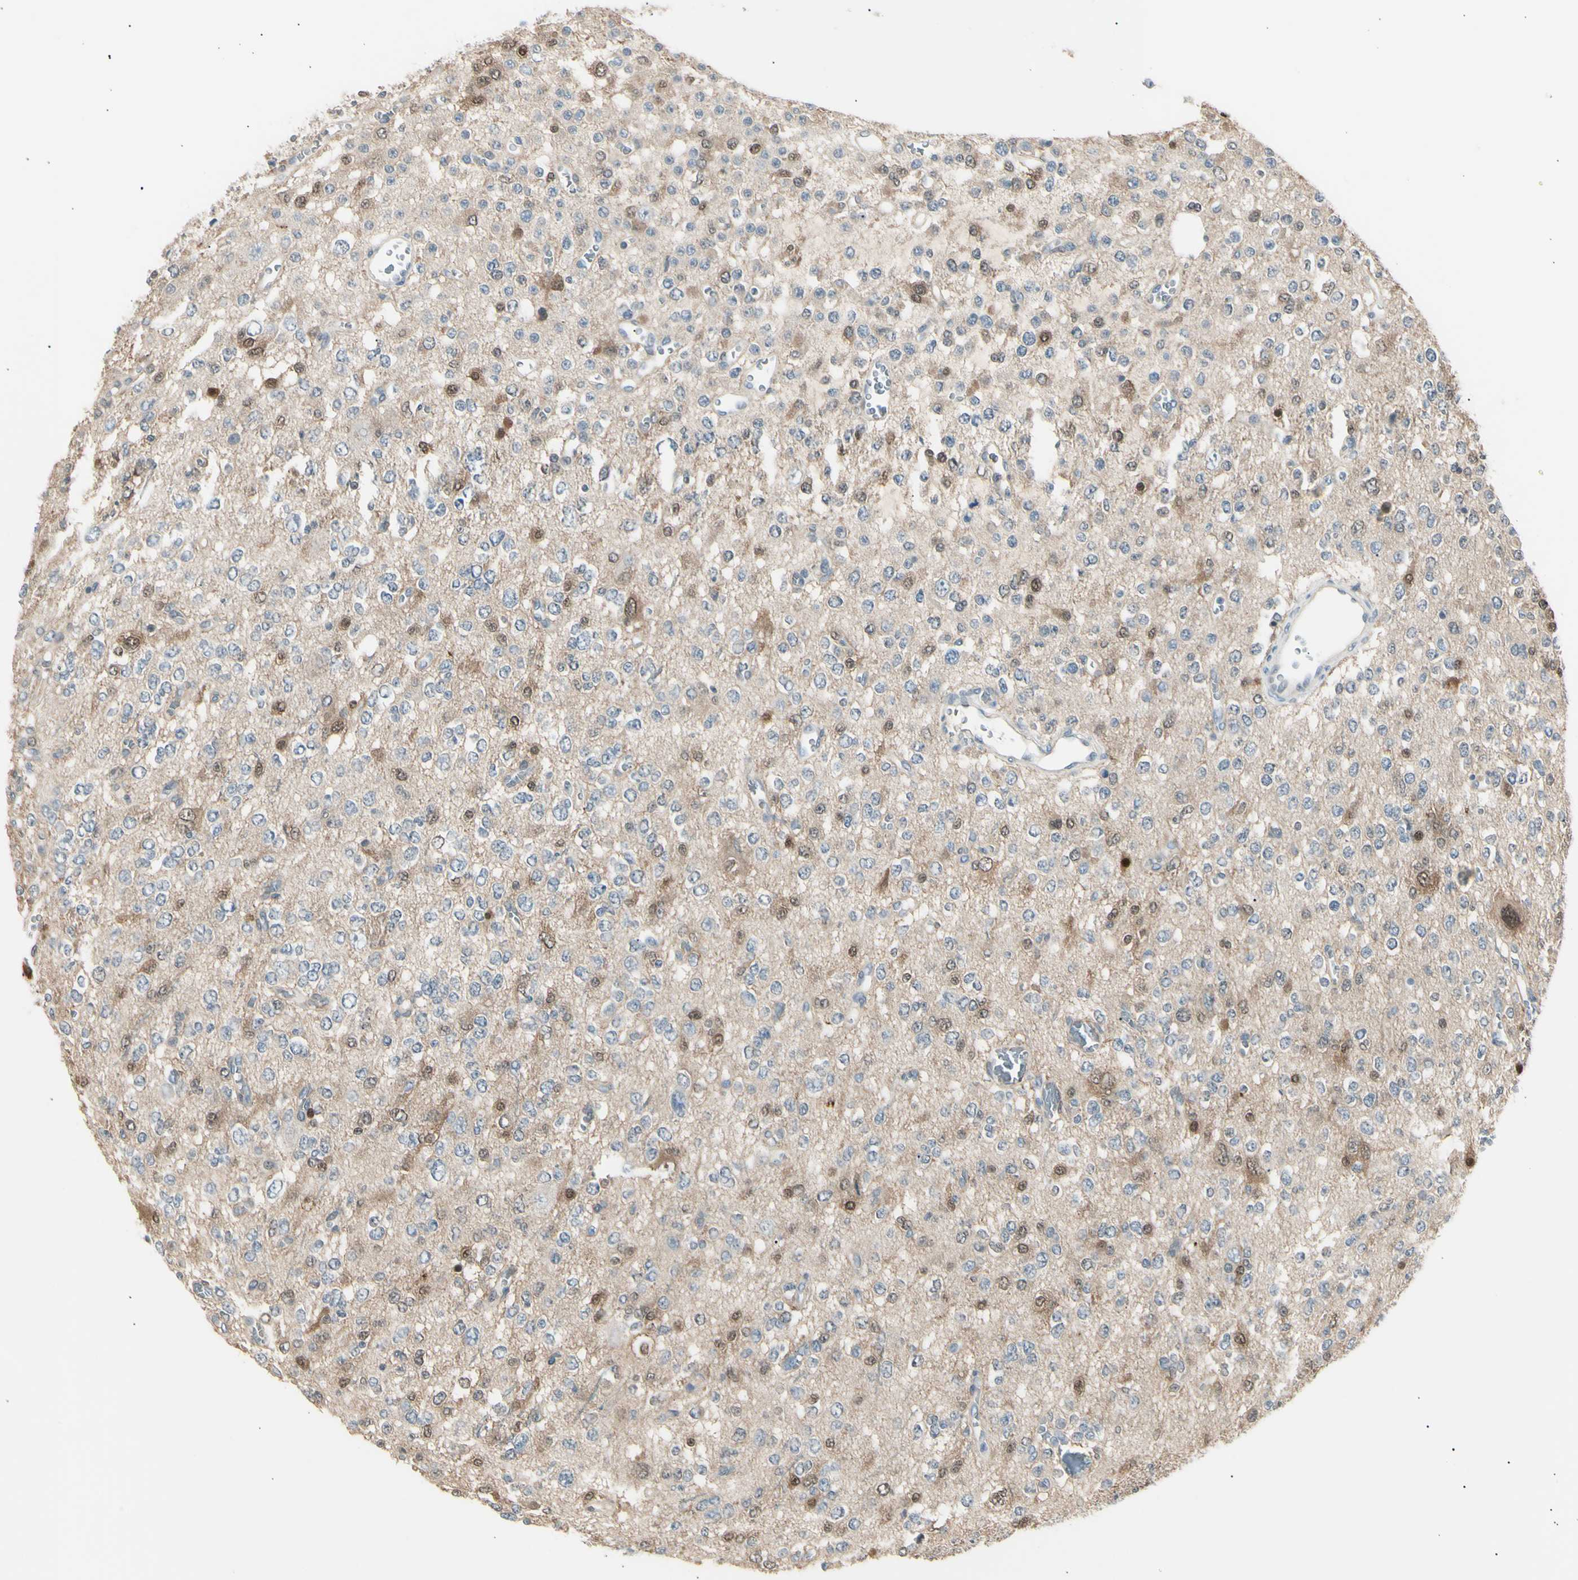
{"staining": {"intensity": "moderate", "quantity": "<25%", "location": "cytoplasmic/membranous,nuclear"}, "tissue": "glioma", "cell_type": "Tumor cells", "image_type": "cancer", "snomed": [{"axis": "morphology", "description": "Glioma, malignant, Low grade"}, {"axis": "topography", "description": "Brain"}], "caption": "Protein analysis of malignant low-grade glioma tissue demonstrates moderate cytoplasmic/membranous and nuclear positivity in about <25% of tumor cells. (IHC, brightfield microscopy, high magnification).", "gene": "LHPP", "patient": {"sex": "male", "age": 38}}